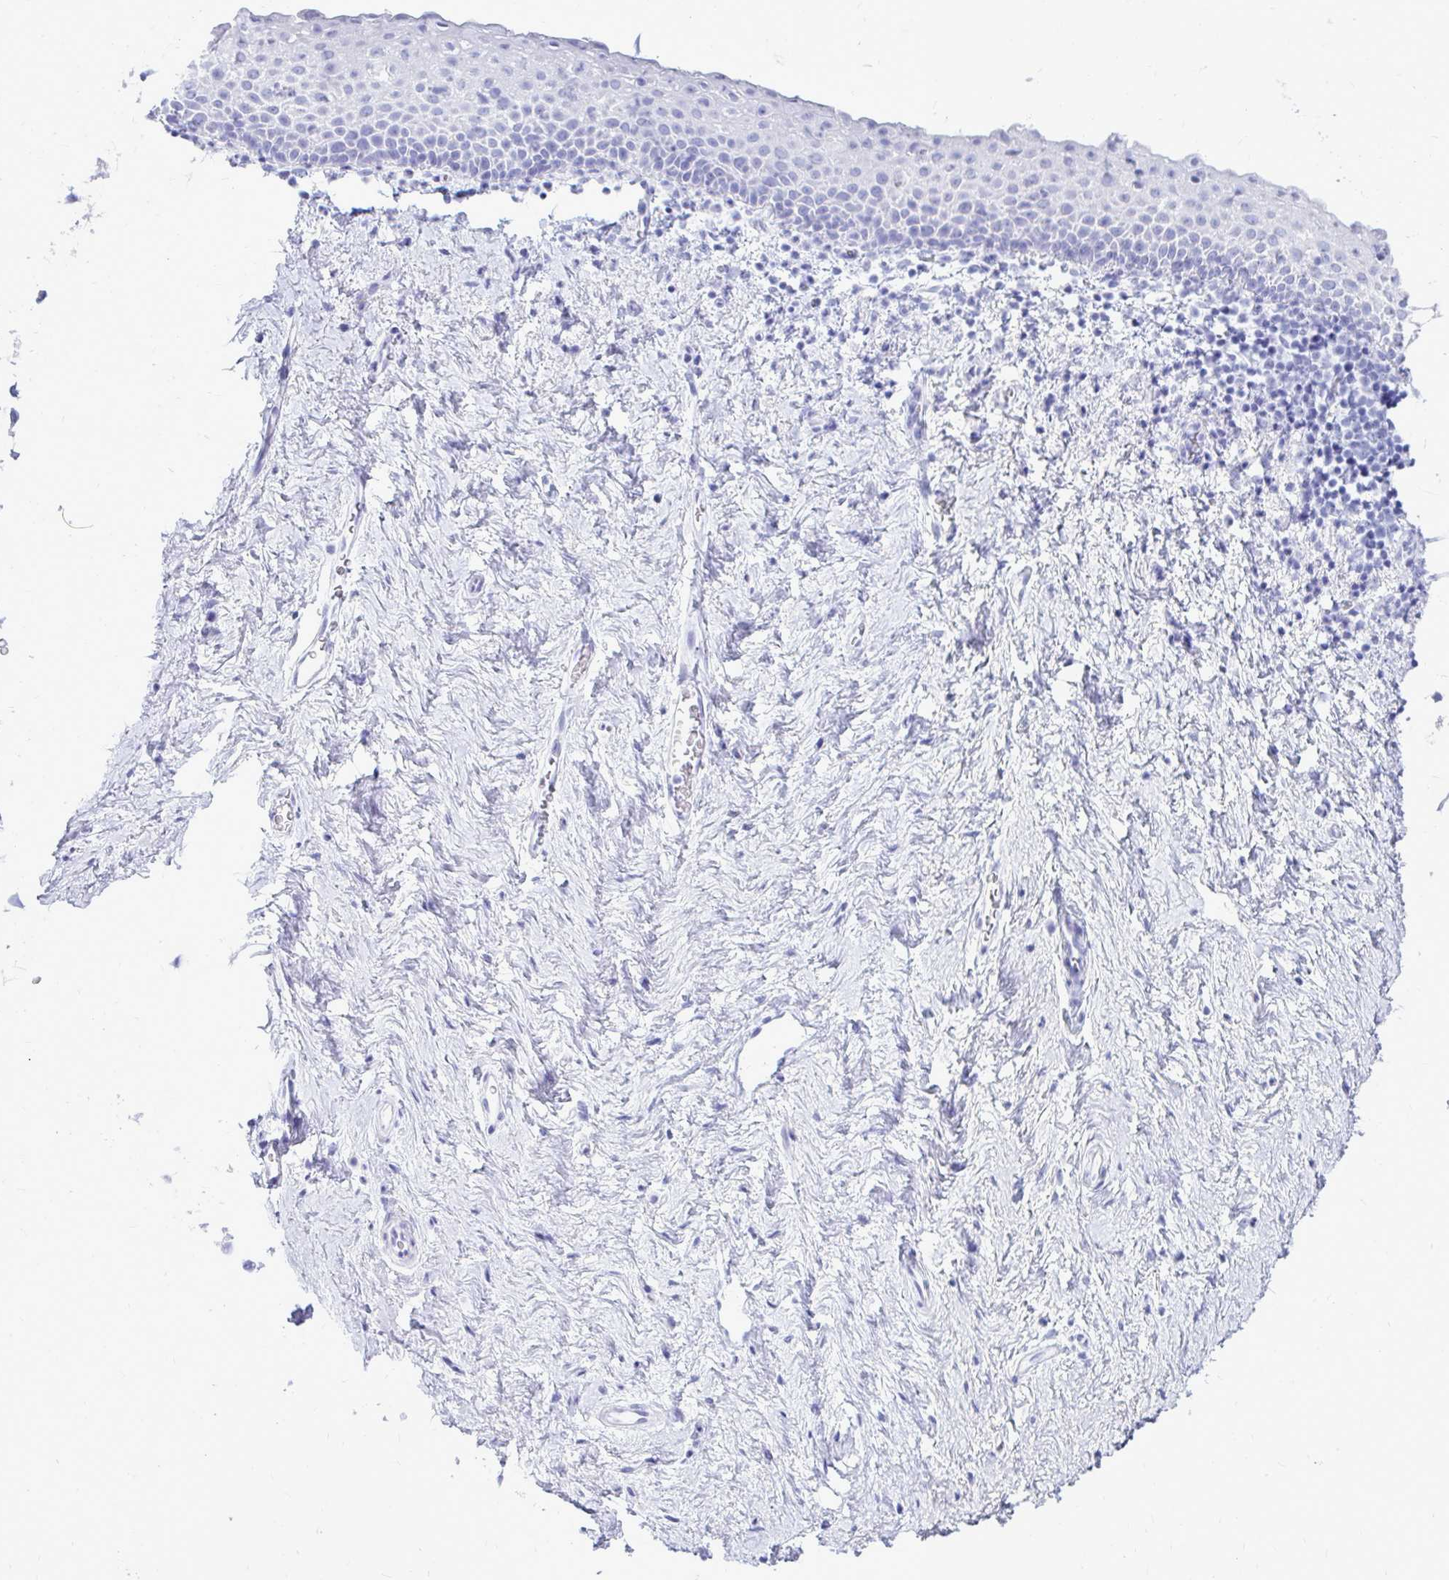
{"staining": {"intensity": "negative", "quantity": "none", "location": "none"}, "tissue": "vagina", "cell_type": "Squamous epithelial cells", "image_type": "normal", "snomed": [{"axis": "morphology", "description": "Normal tissue, NOS"}, {"axis": "topography", "description": "Vagina"}], "caption": "Immunohistochemical staining of benign human vagina exhibits no significant staining in squamous epithelial cells.", "gene": "OR10R2", "patient": {"sex": "female", "age": 61}}